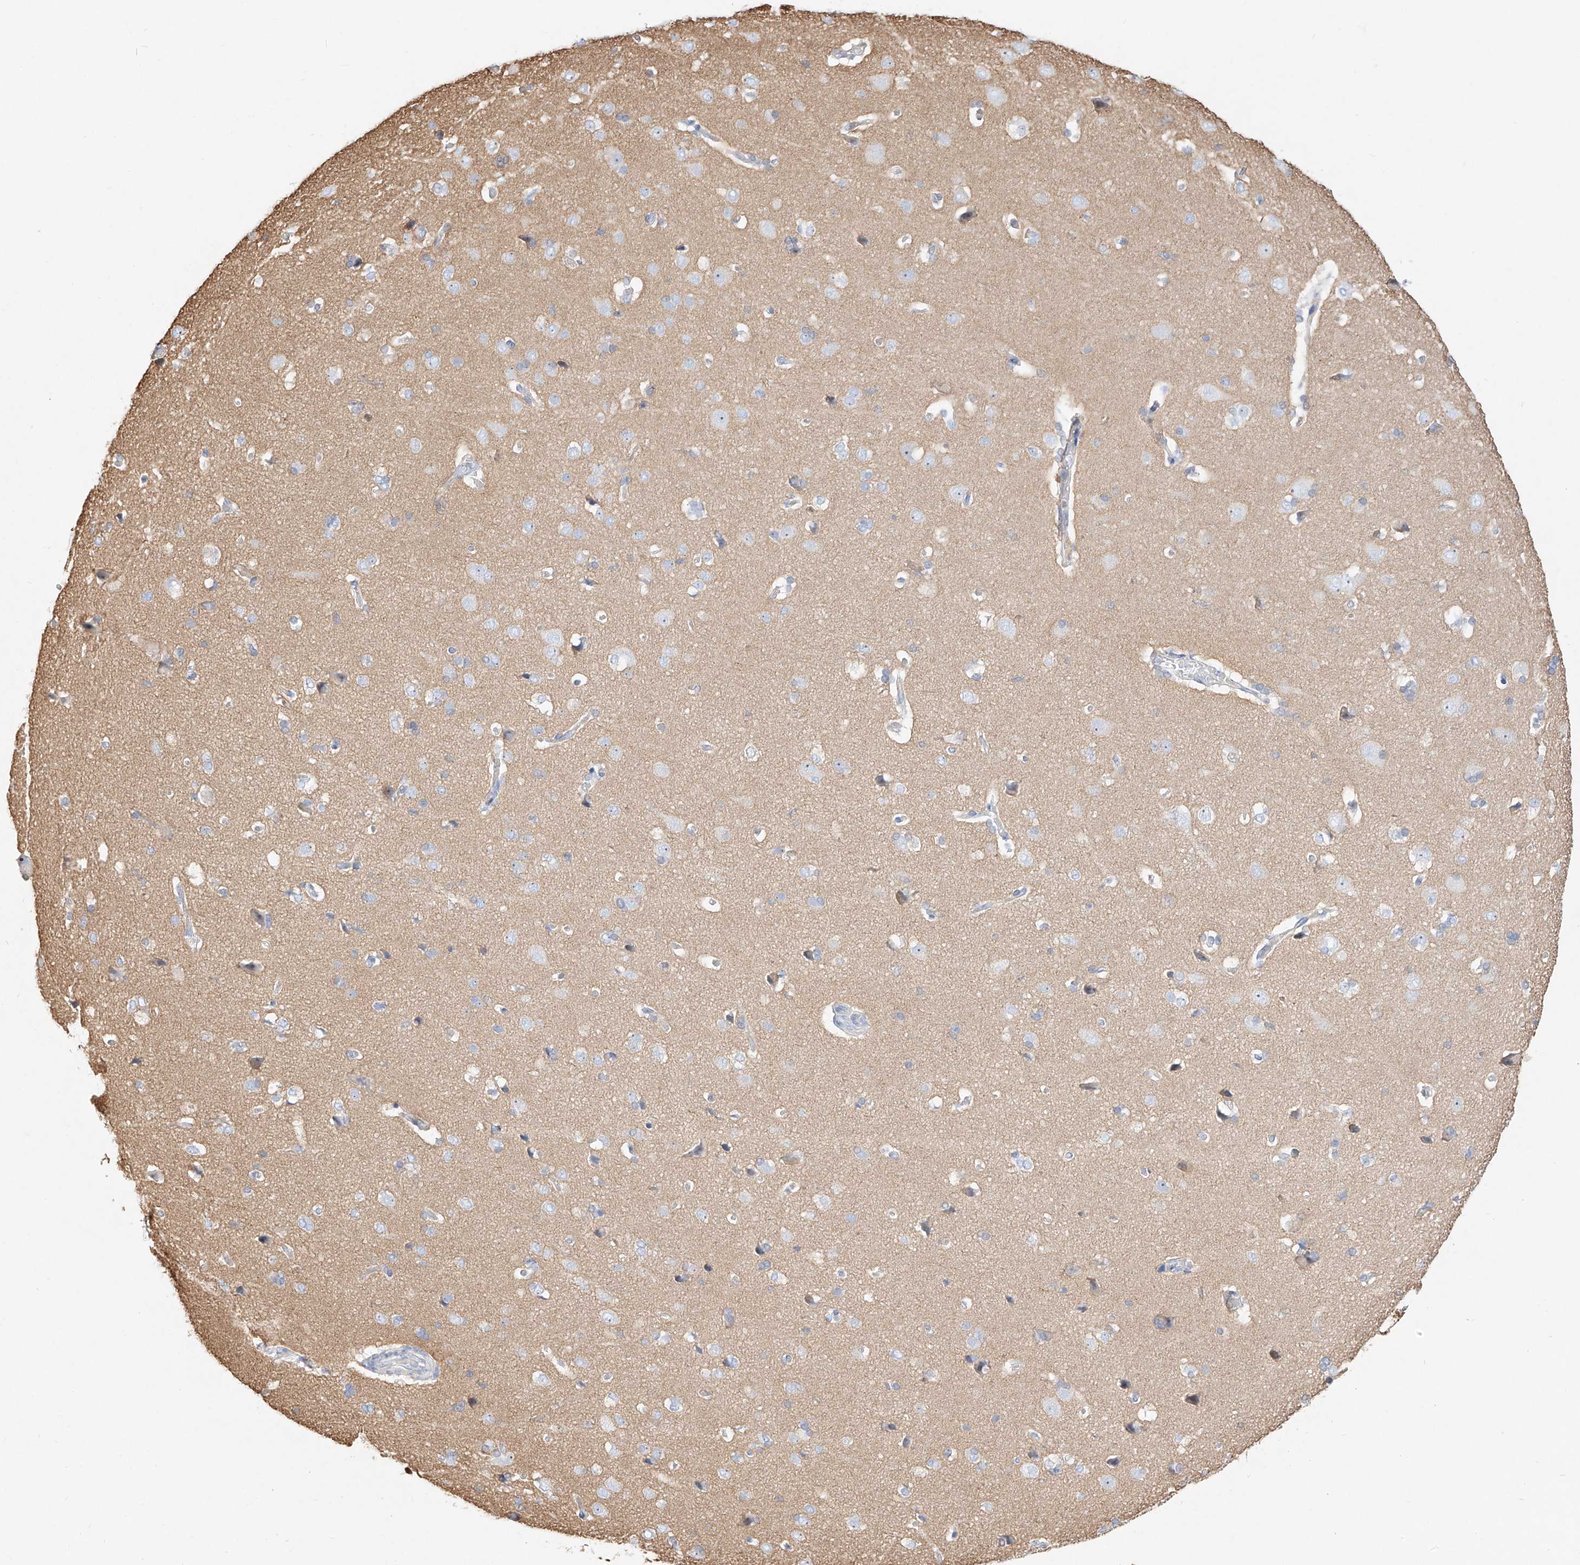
{"staining": {"intensity": "negative", "quantity": "none", "location": "none"}, "tissue": "cerebral cortex", "cell_type": "Endothelial cells", "image_type": "normal", "snomed": [{"axis": "morphology", "description": "Normal tissue, NOS"}, {"axis": "topography", "description": "Cerebral cortex"}], "caption": "This is an immunohistochemistry photomicrograph of unremarkable human cerebral cortex. There is no staining in endothelial cells.", "gene": "SNU13", "patient": {"sex": "male", "age": 62}}